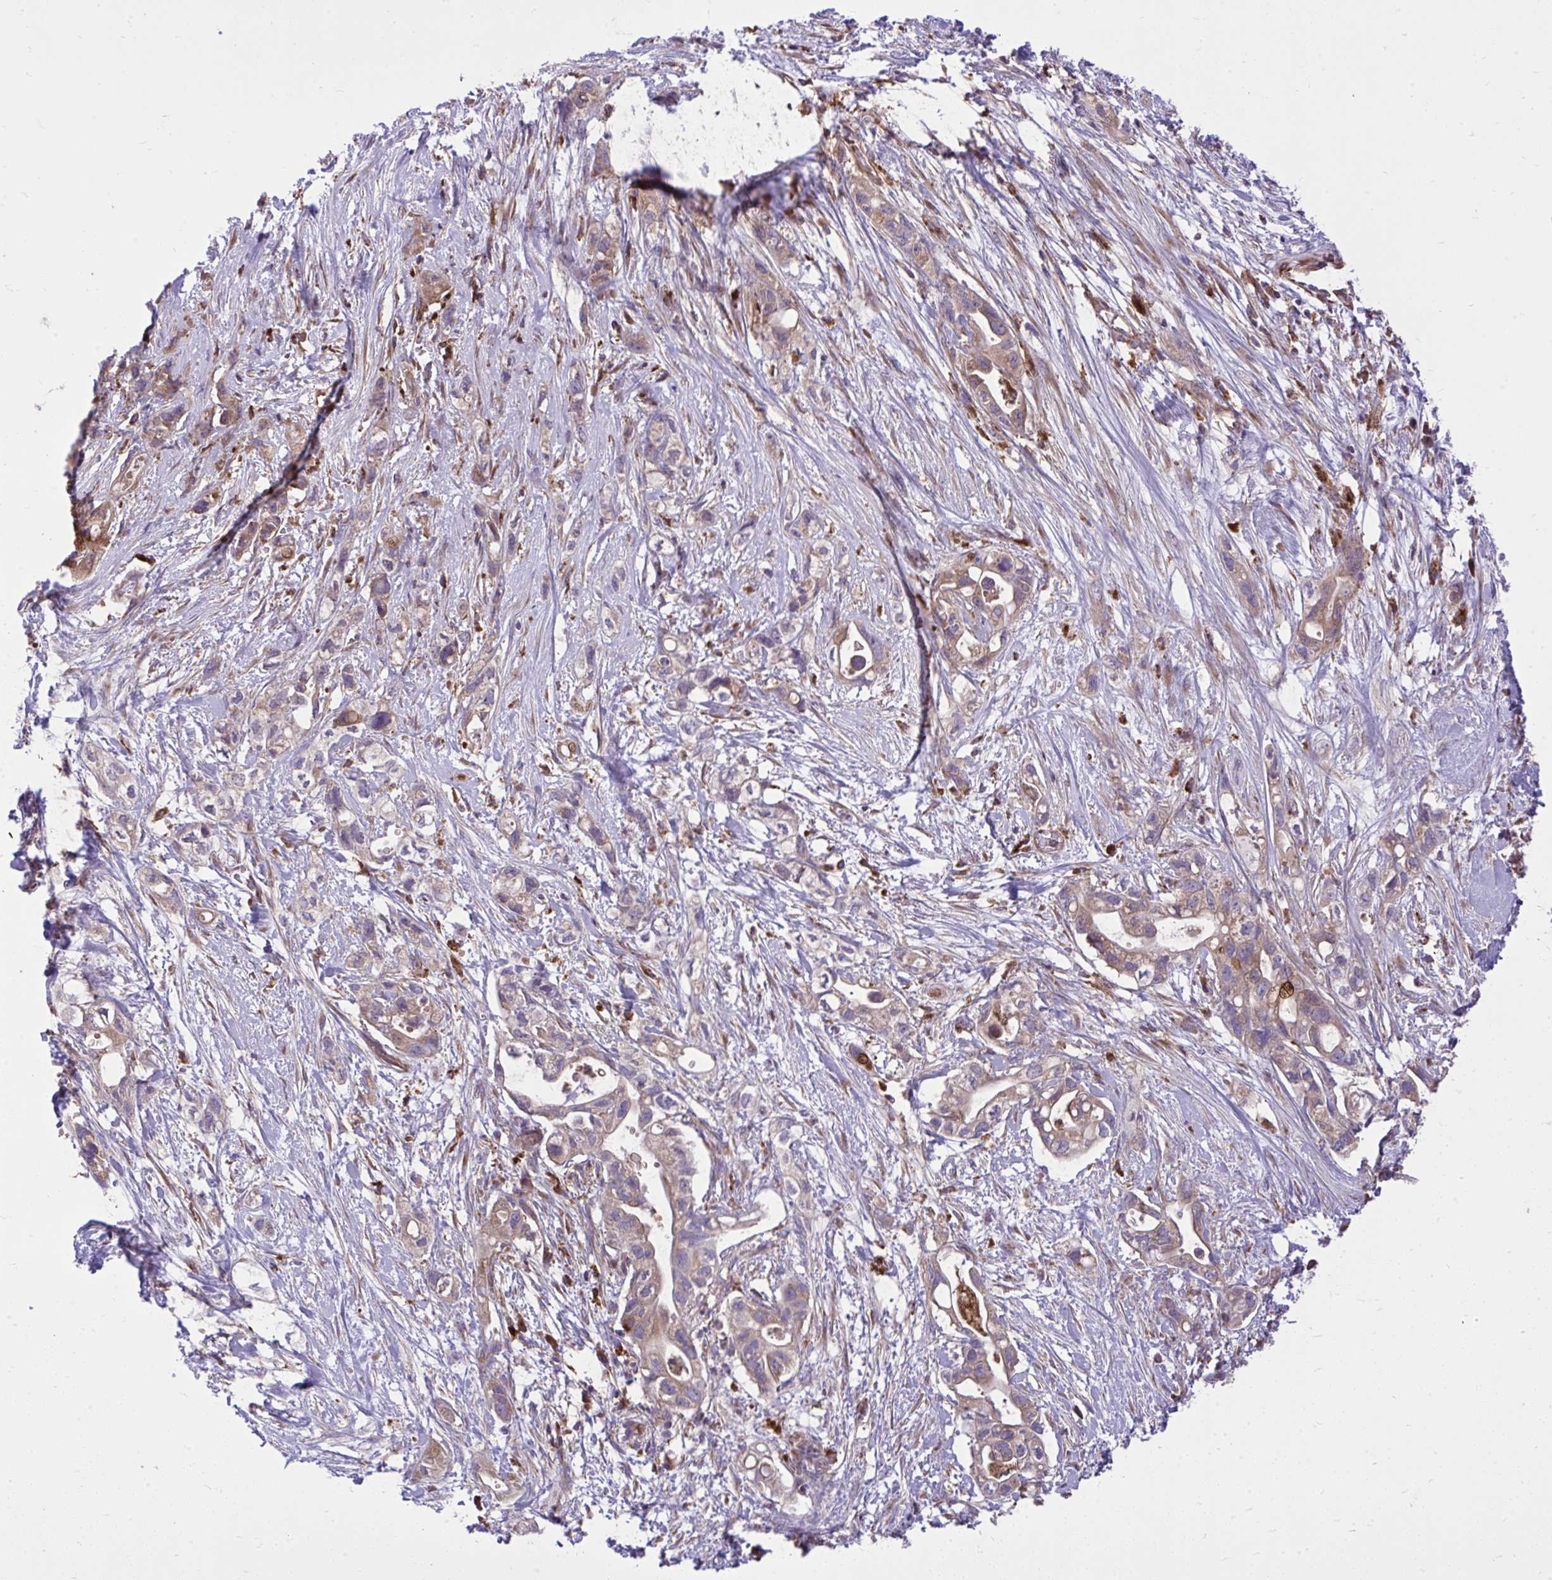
{"staining": {"intensity": "weak", "quantity": "25%-75%", "location": "cytoplasmic/membranous"}, "tissue": "pancreatic cancer", "cell_type": "Tumor cells", "image_type": "cancer", "snomed": [{"axis": "morphology", "description": "Adenocarcinoma, NOS"}, {"axis": "topography", "description": "Pancreas"}], "caption": "Pancreatic cancer (adenocarcinoma) stained for a protein (brown) exhibits weak cytoplasmic/membranous positive positivity in about 25%-75% of tumor cells.", "gene": "PAIP2", "patient": {"sex": "female", "age": 72}}